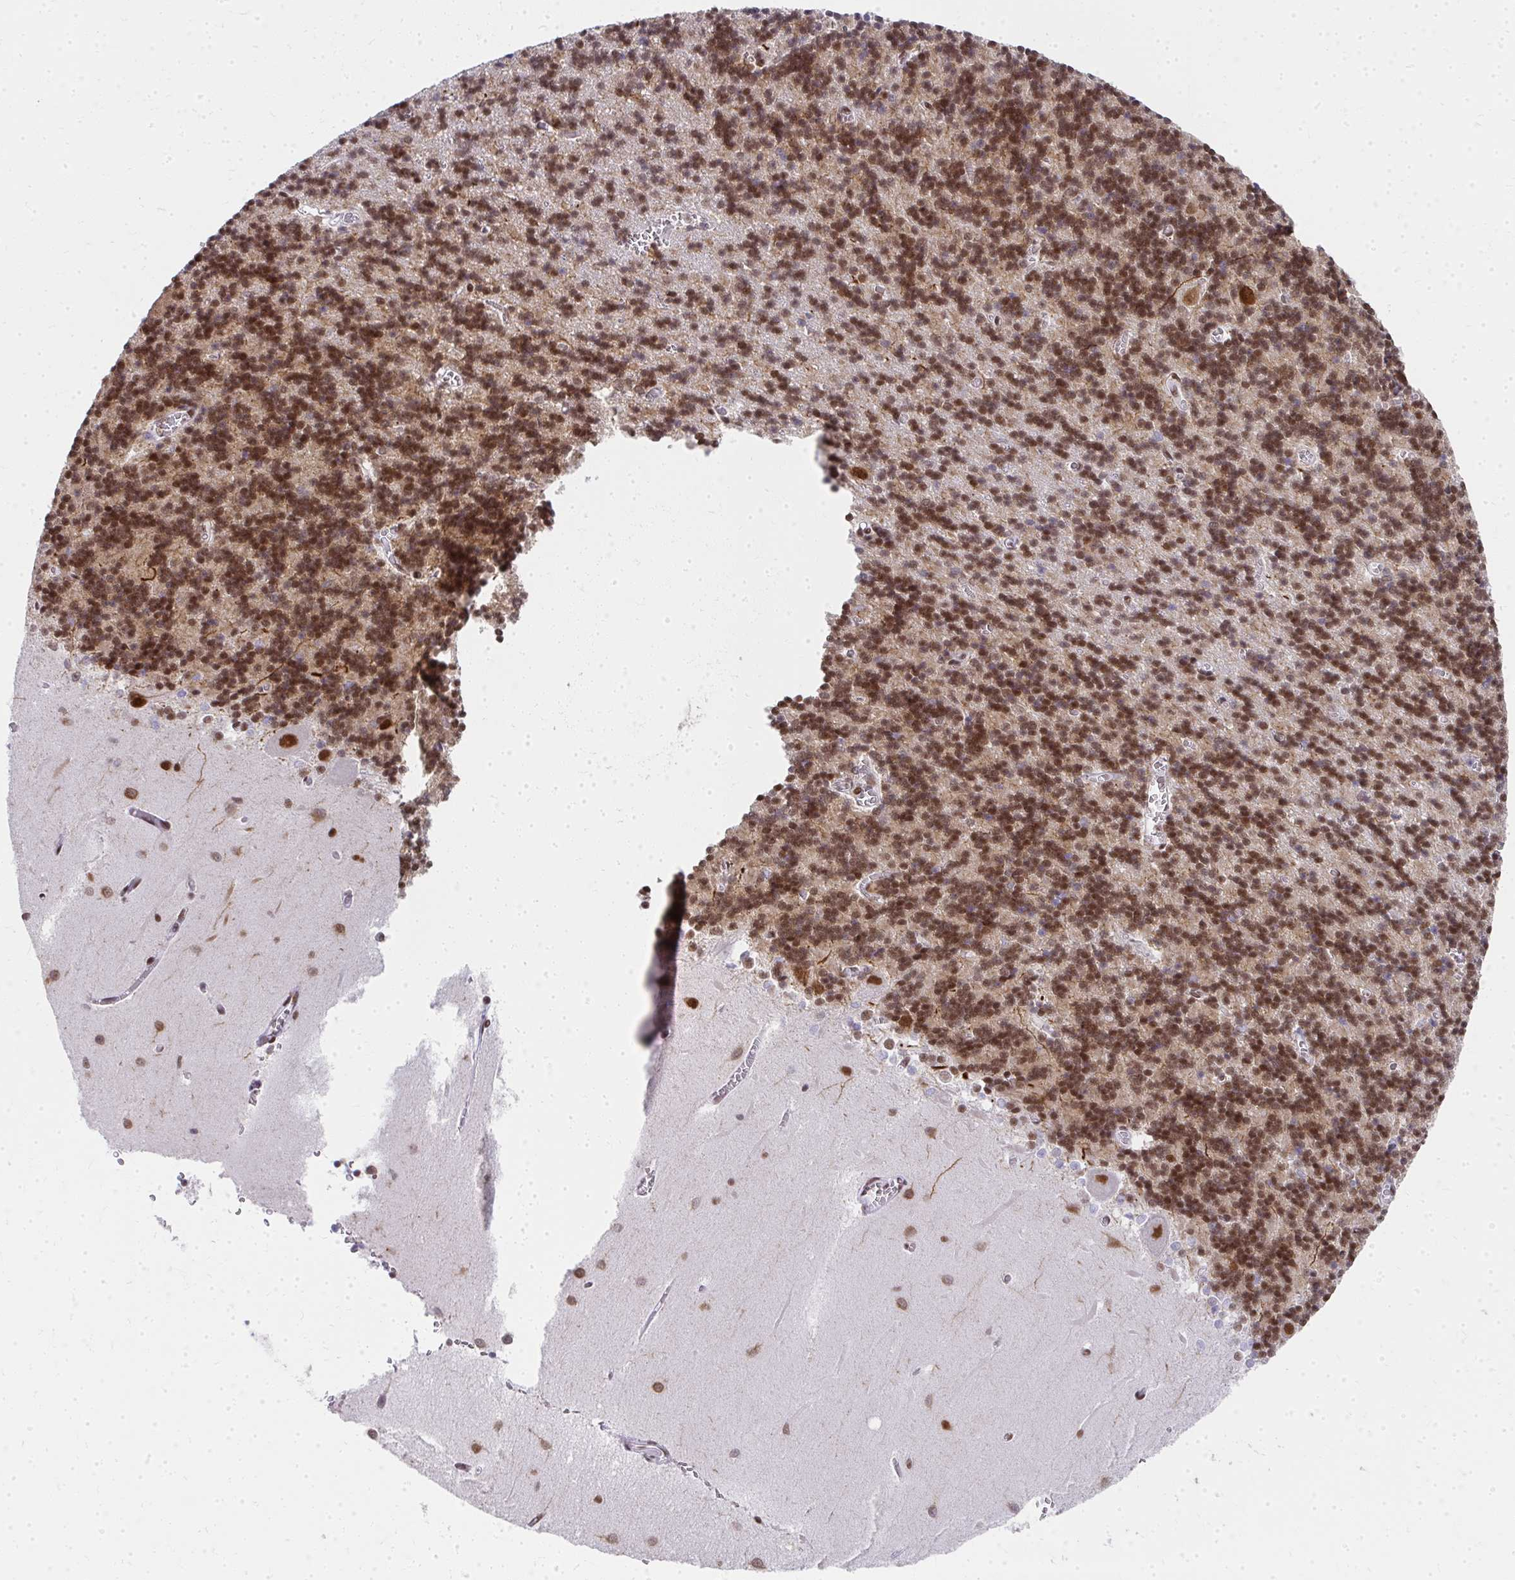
{"staining": {"intensity": "strong", "quantity": ">75%", "location": "nuclear"}, "tissue": "cerebellum", "cell_type": "Cells in granular layer", "image_type": "normal", "snomed": [{"axis": "morphology", "description": "Normal tissue, NOS"}, {"axis": "topography", "description": "Cerebellum"}], "caption": "Cerebellum stained with immunohistochemistry (IHC) reveals strong nuclear expression in about >75% of cells in granular layer.", "gene": "CREBBP", "patient": {"sex": "male", "age": 37}}